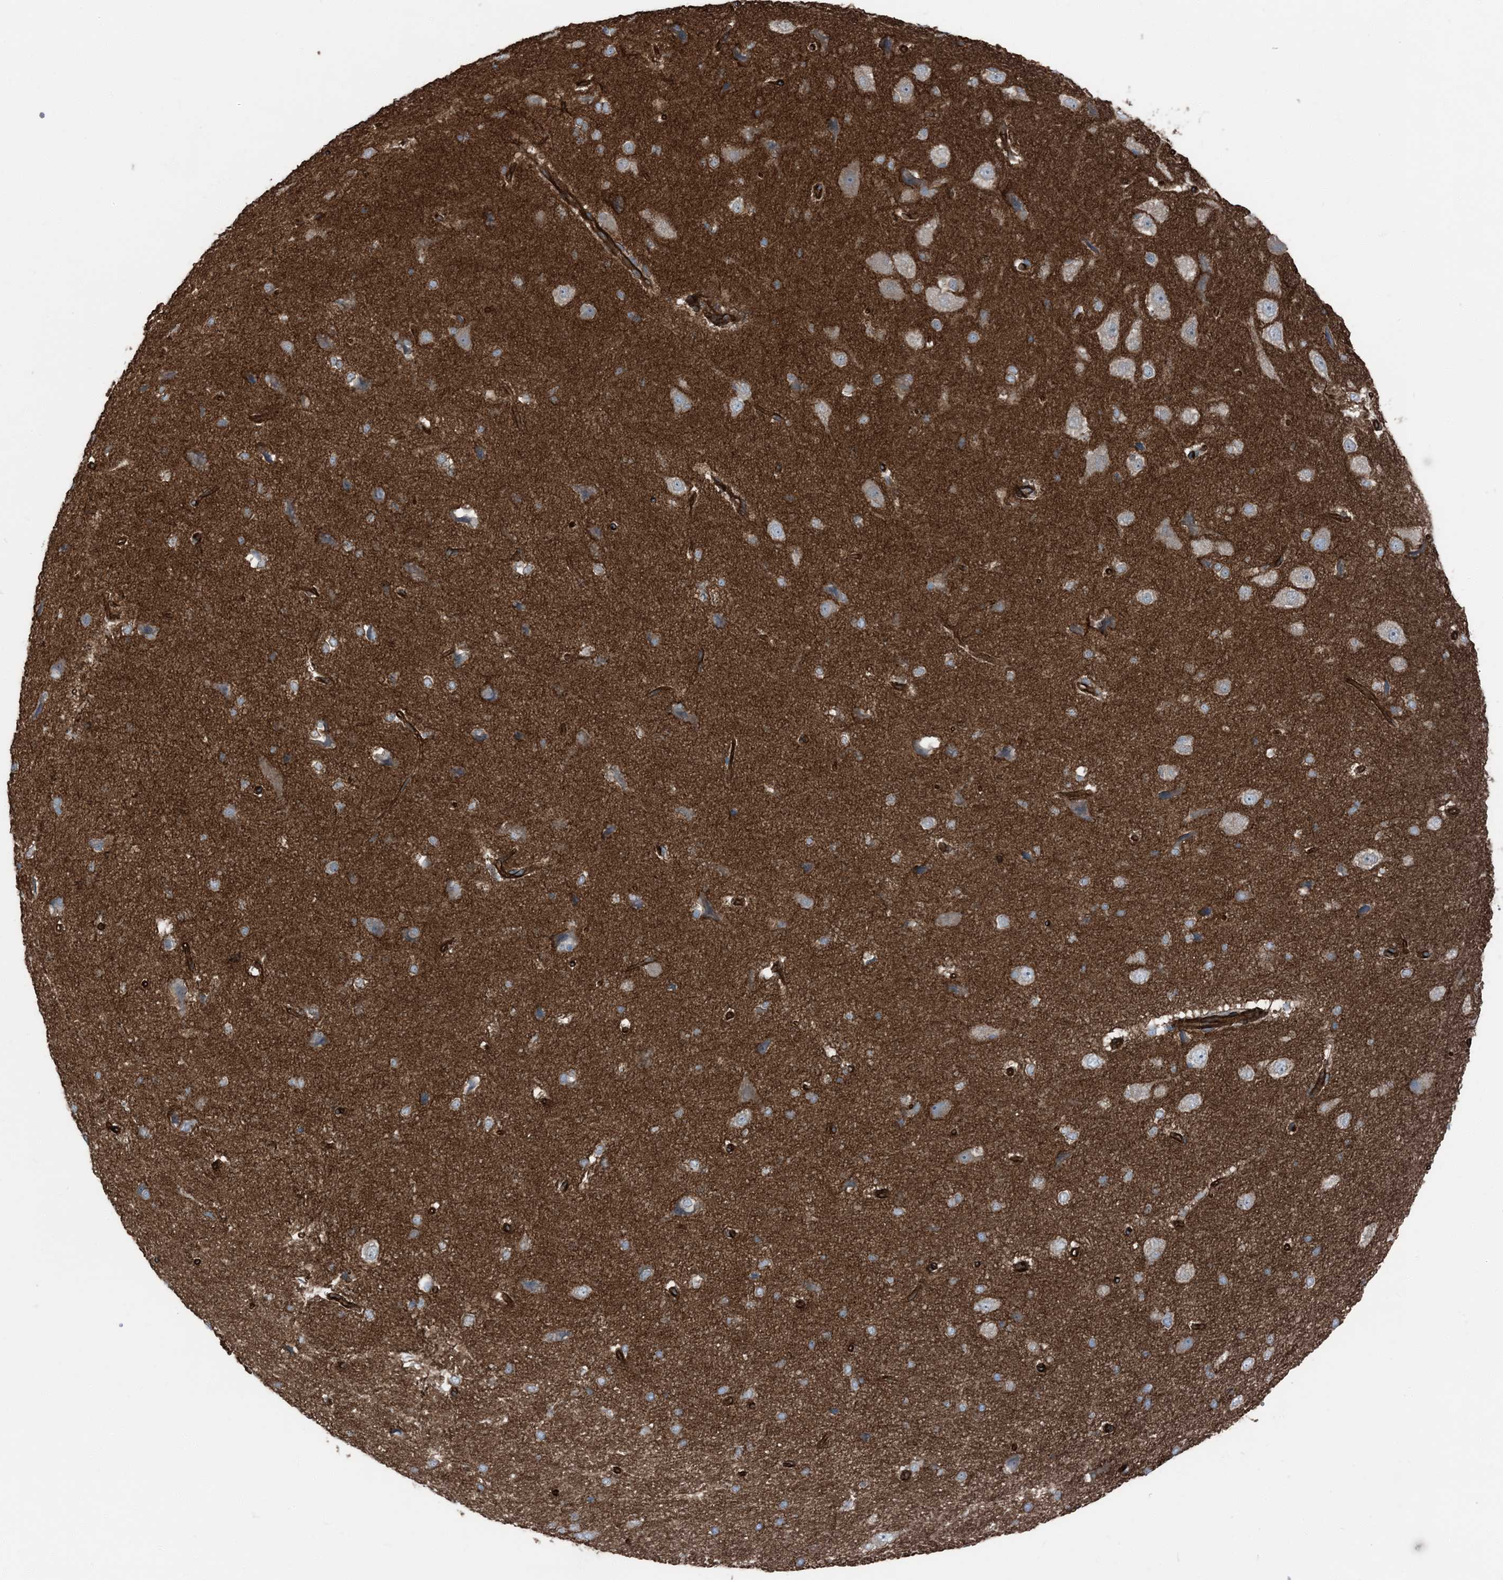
{"staining": {"intensity": "moderate", "quantity": ">75%", "location": "cytoplasmic/membranous"}, "tissue": "cerebral cortex", "cell_type": "Endothelial cells", "image_type": "normal", "snomed": [{"axis": "morphology", "description": "Normal tissue, NOS"}, {"axis": "morphology", "description": "Developmental malformation"}, {"axis": "topography", "description": "Cerebral cortex"}], "caption": "A medium amount of moderate cytoplasmic/membranous expression is appreciated in about >75% of endothelial cells in benign cerebral cortex. (DAB (3,3'-diaminobenzidine) IHC with brightfield microscopy, high magnification).", "gene": "ZFP90", "patient": {"sex": "female", "age": 30}}